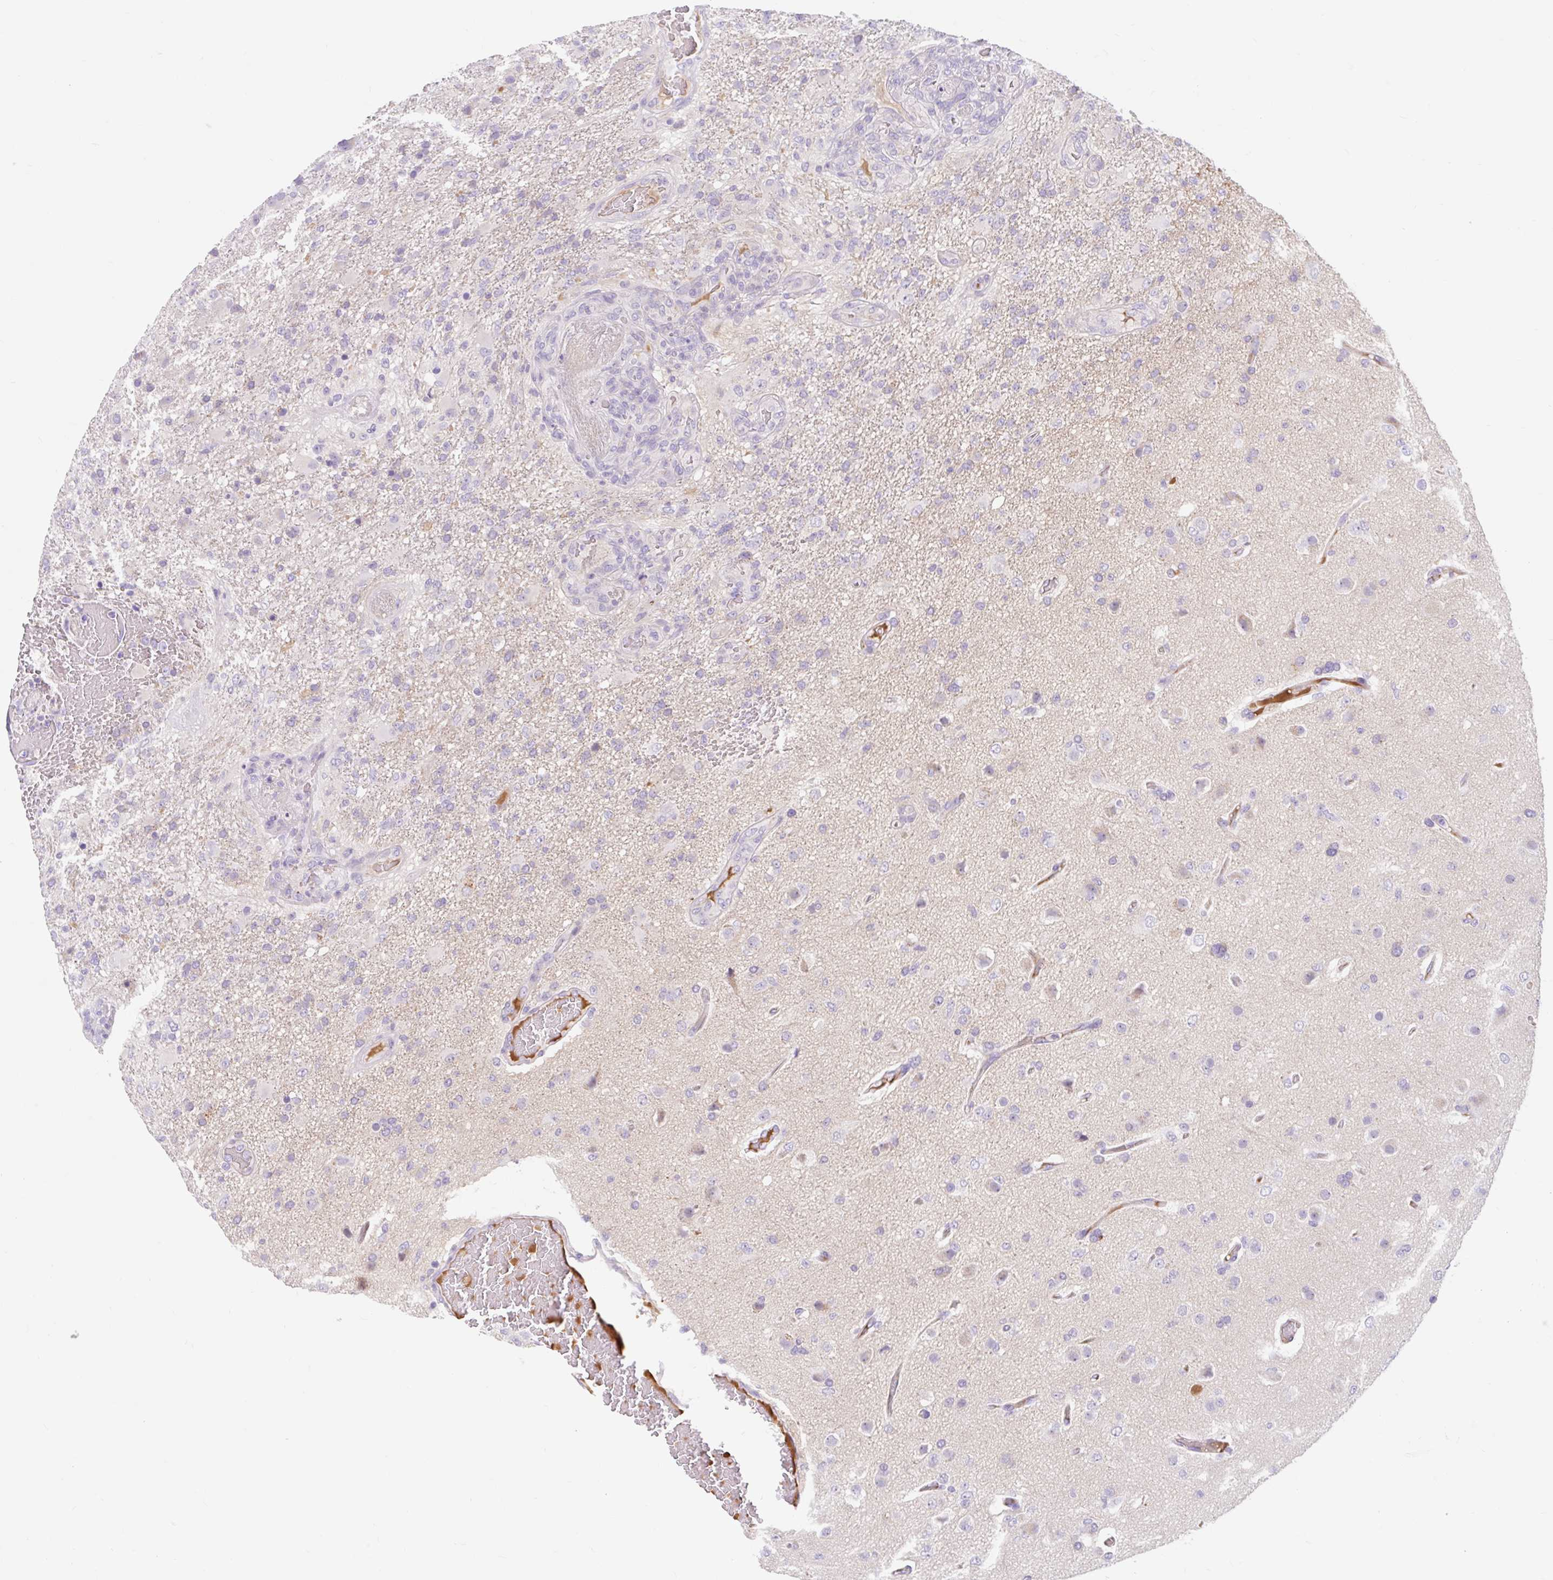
{"staining": {"intensity": "negative", "quantity": "none", "location": "none"}, "tissue": "glioma", "cell_type": "Tumor cells", "image_type": "cancer", "snomed": [{"axis": "morphology", "description": "Glioma, malignant, High grade"}, {"axis": "topography", "description": "Brain"}], "caption": "The micrograph displays no staining of tumor cells in high-grade glioma (malignant).", "gene": "SLC28A1", "patient": {"sex": "female", "age": 74}}